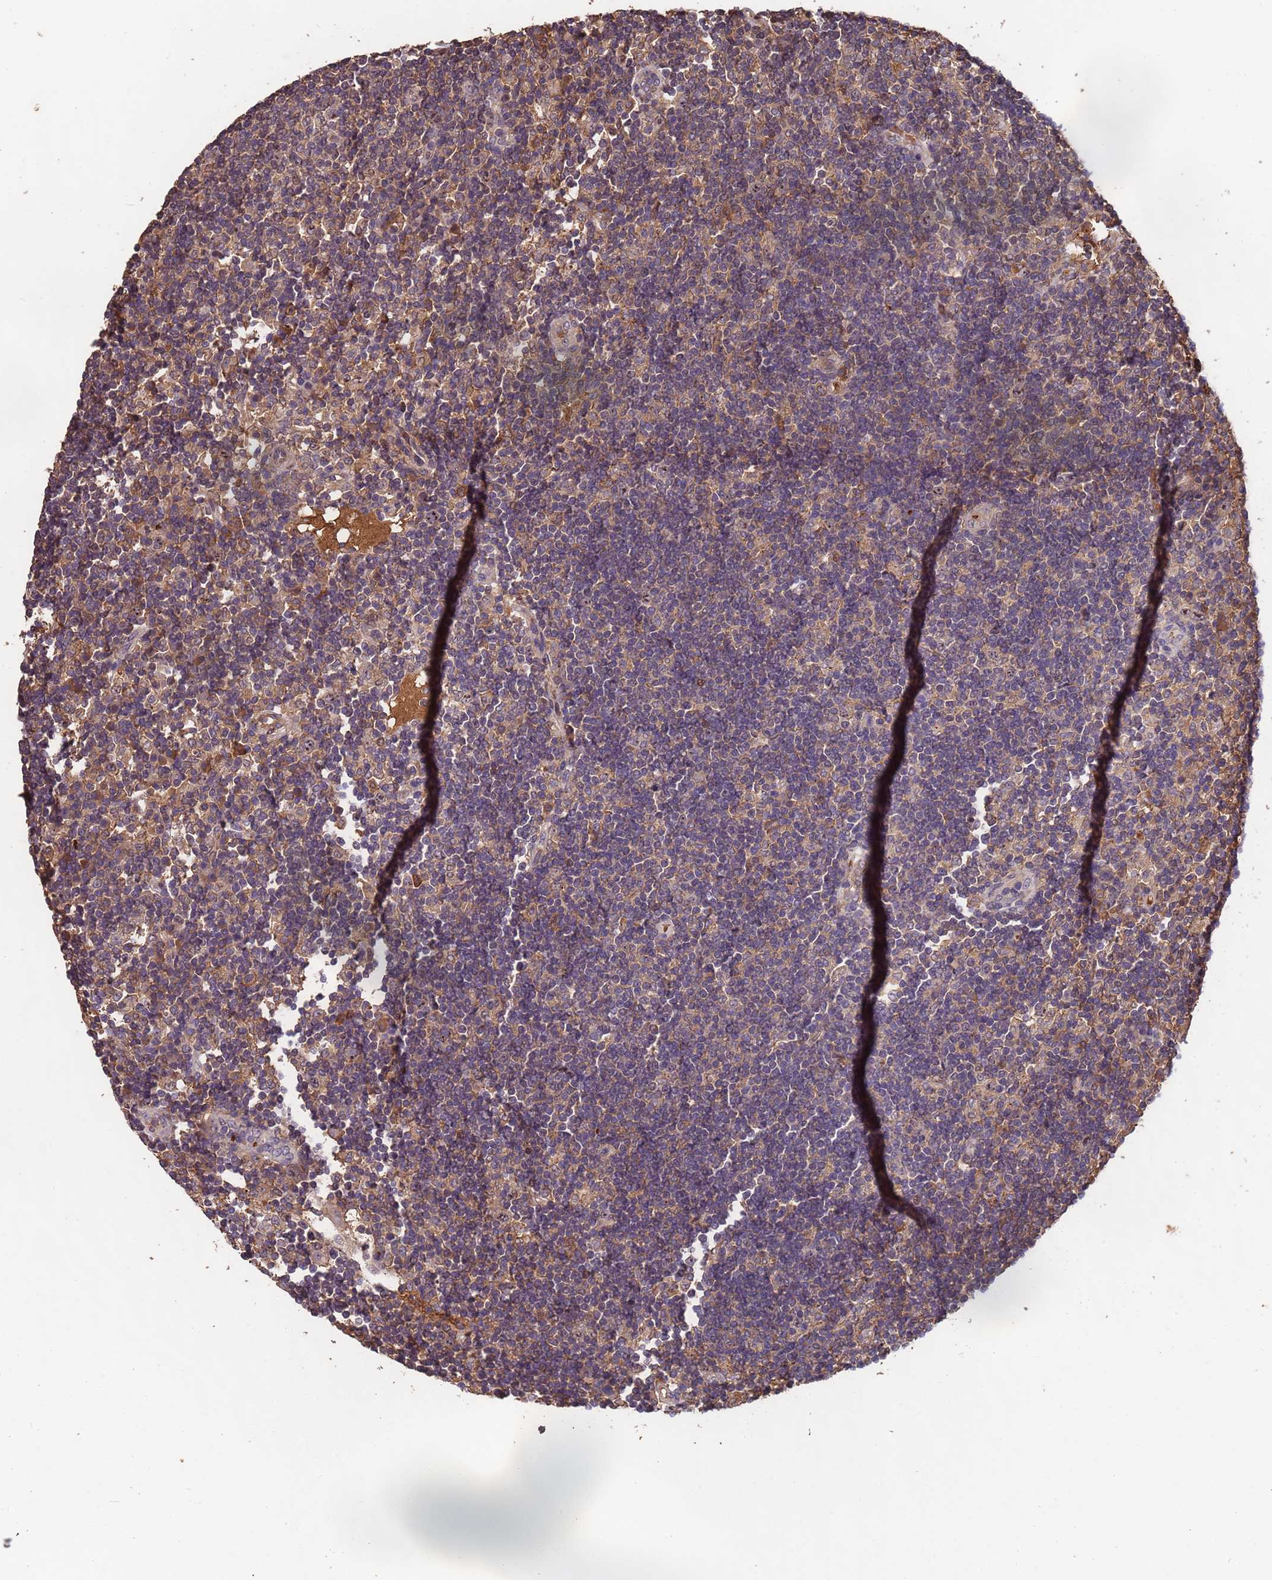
{"staining": {"intensity": "moderate", "quantity": "25%-75%", "location": "cytoplasmic/membranous"}, "tissue": "lymph node", "cell_type": "Non-germinal center cells", "image_type": "normal", "snomed": [{"axis": "morphology", "description": "Normal tissue, NOS"}, {"axis": "topography", "description": "Lymph node"}], "caption": "High-magnification brightfield microscopy of normal lymph node stained with DAB (brown) and counterstained with hematoxylin (blue). non-germinal center cells exhibit moderate cytoplasmic/membranous positivity is appreciated in about25%-75% of cells.", "gene": "CCDC184", "patient": {"sex": "female", "age": 53}}